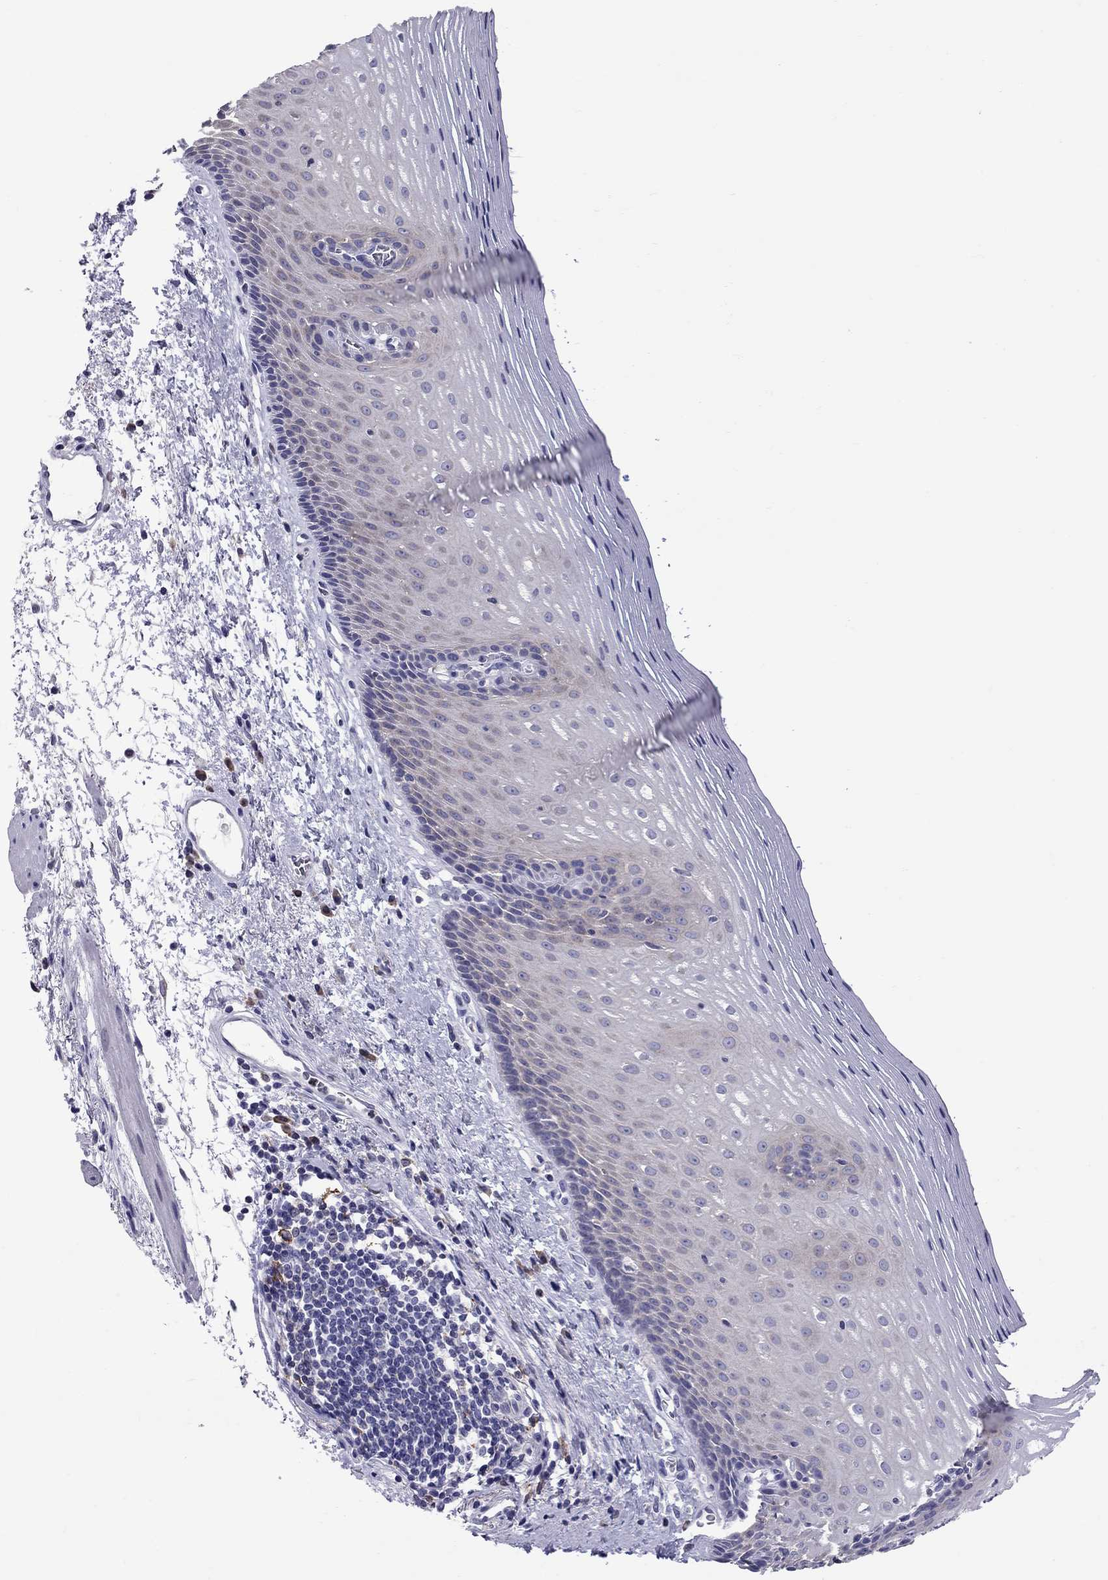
{"staining": {"intensity": "negative", "quantity": "none", "location": "none"}, "tissue": "esophagus", "cell_type": "Squamous epithelial cells", "image_type": "normal", "snomed": [{"axis": "morphology", "description": "Normal tissue, NOS"}, {"axis": "topography", "description": "Esophagus"}], "caption": "A high-resolution photomicrograph shows IHC staining of unremarkable esophagus, which displays no significant staining in squamous epithelial cells.", "gene": "SLC46A2", "patient": {"sex": "male", "age": 76}}